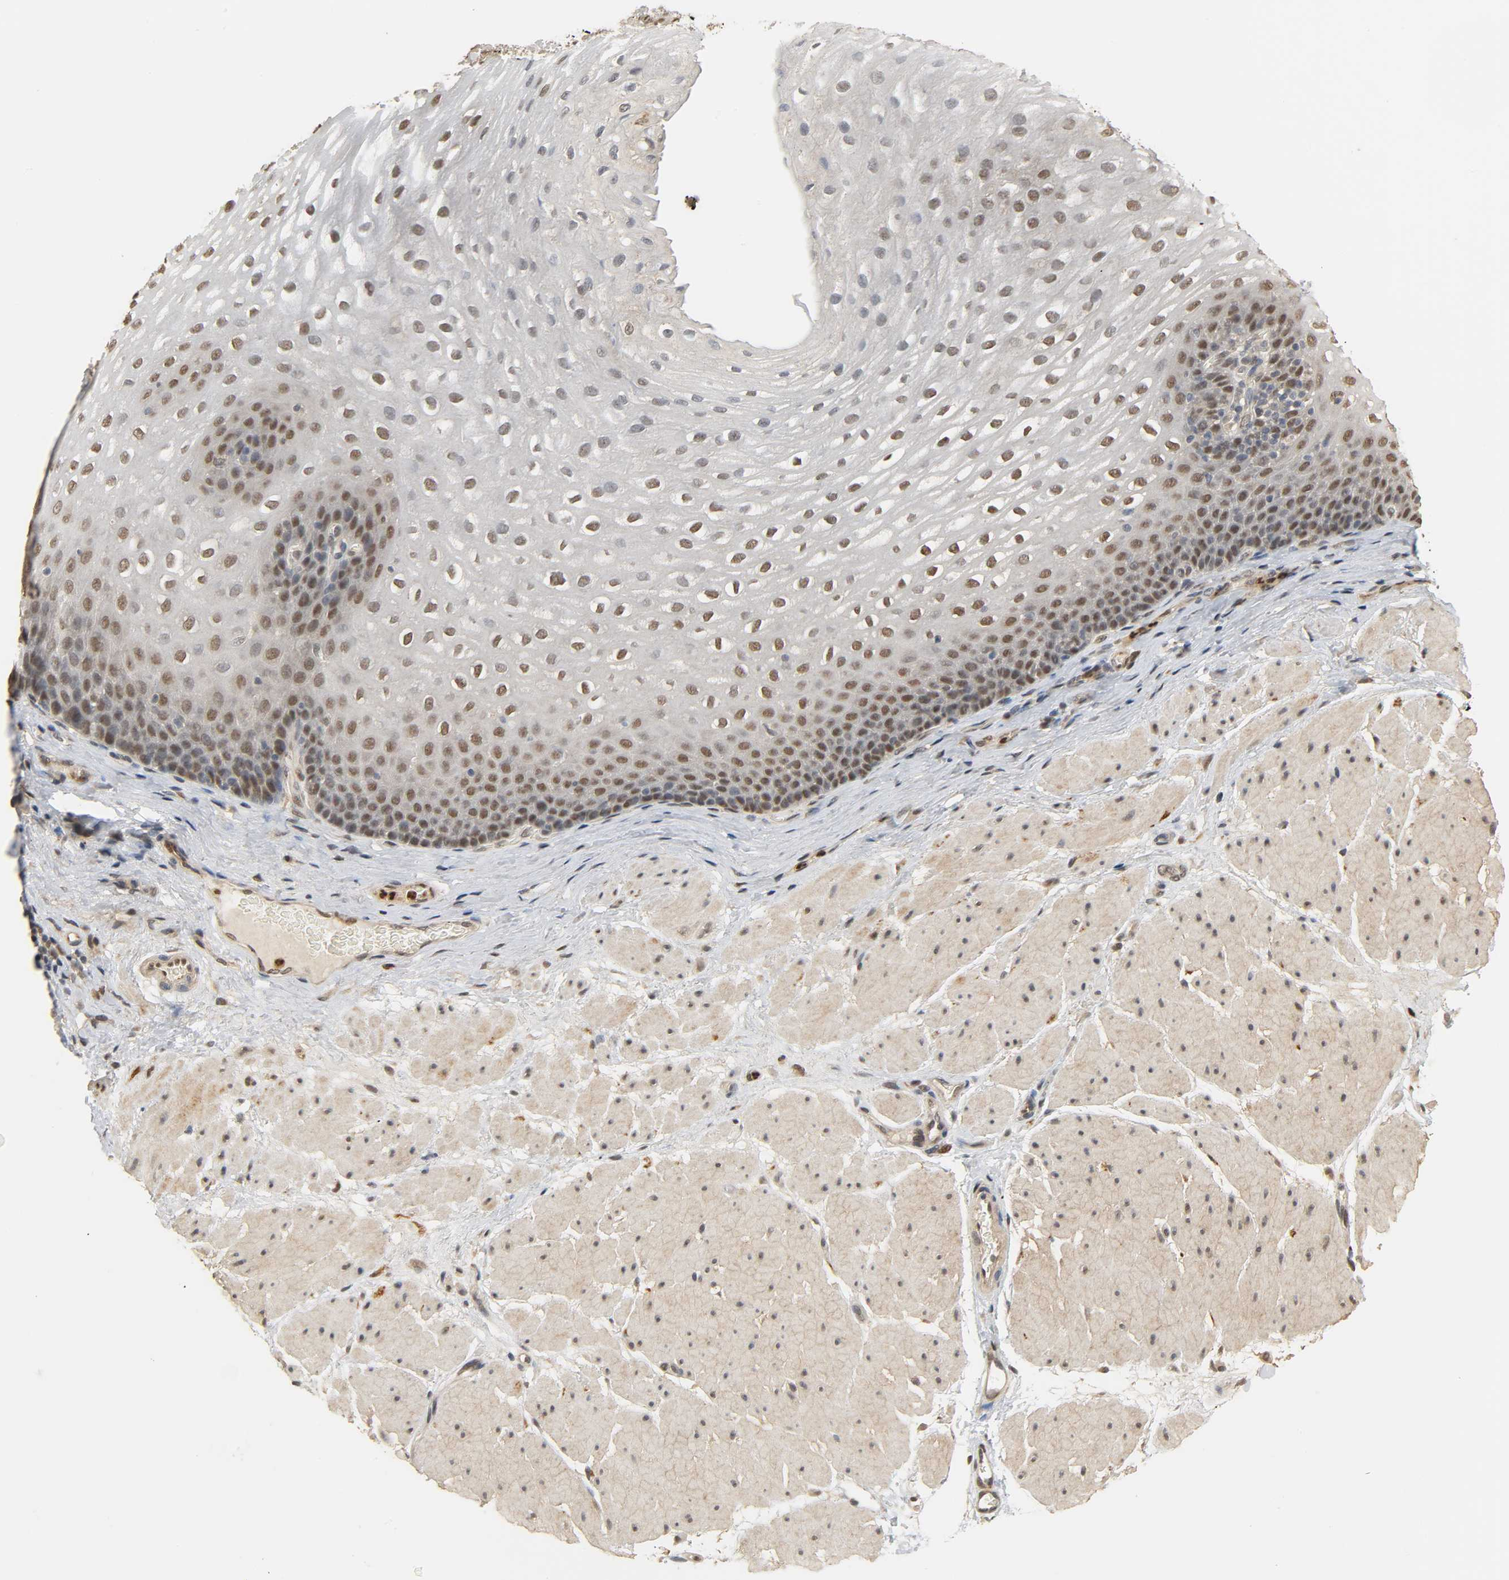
{"staining": {"intensity": "moderate", "quantity": "25%-75%", "location": "nuclear"}, "tissue": "esophagus", "cell_type": "Squamous epithelial cells", "image_type": "normal", "snomed": [{"axis": "morphology", "description": "Normal tissue, NOS"}, {"axis": "topography", "description": "Esophagus"}], "caption": "DAB (3,3'-diaminobenzidine) immunohistochemical staining of benign esophagus displays moderate nuclear protein staining in approximately 25%-75% of squamous epithelial cells.", "gene": "ZFPM2", "patient": {"sex": "male", "age": 48}}